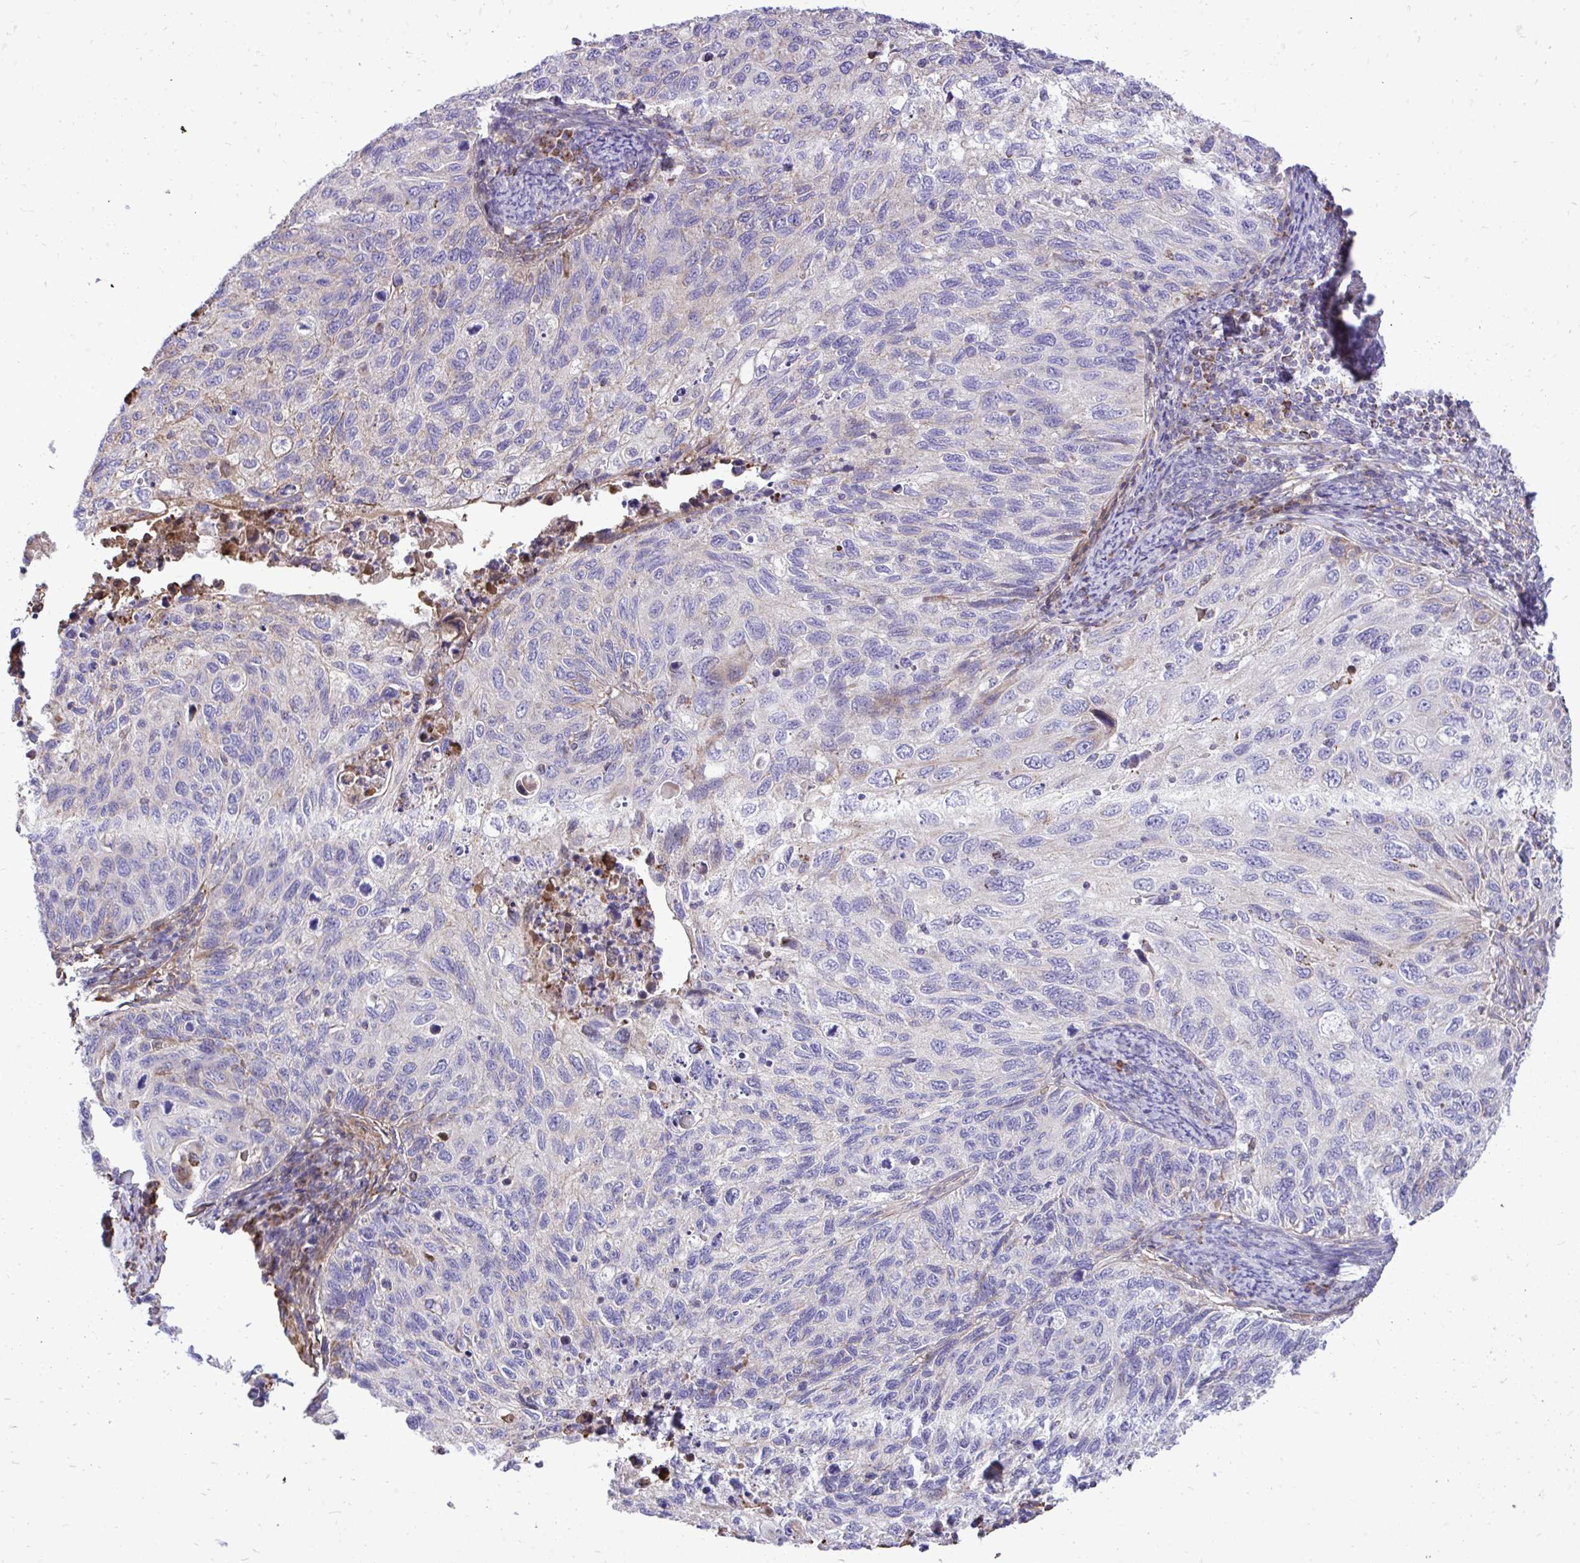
{"staining": {"intensity": "negative", "quantity": "none", "location": "none"}, "tissue": "cervical cancer", "cell_type": "Tumor cells", "image_type": "cancer", "snomed": [{"axis": "morphology", "description": "Squamous cell carcinoma, NOS"}, {"axis": "topography", "description": "Cervix"}], "caption": "High magnification brightfield microscopy of squamous cell carcinoma (cervical) stained with DAB (3,3'-diaminobenzidine) (brown) and counterstained with hematoxylin (blue): tumor cells show no significant expression.", "gene": "ATP13A2", "patient": {"sex": "female", "age": 70}}